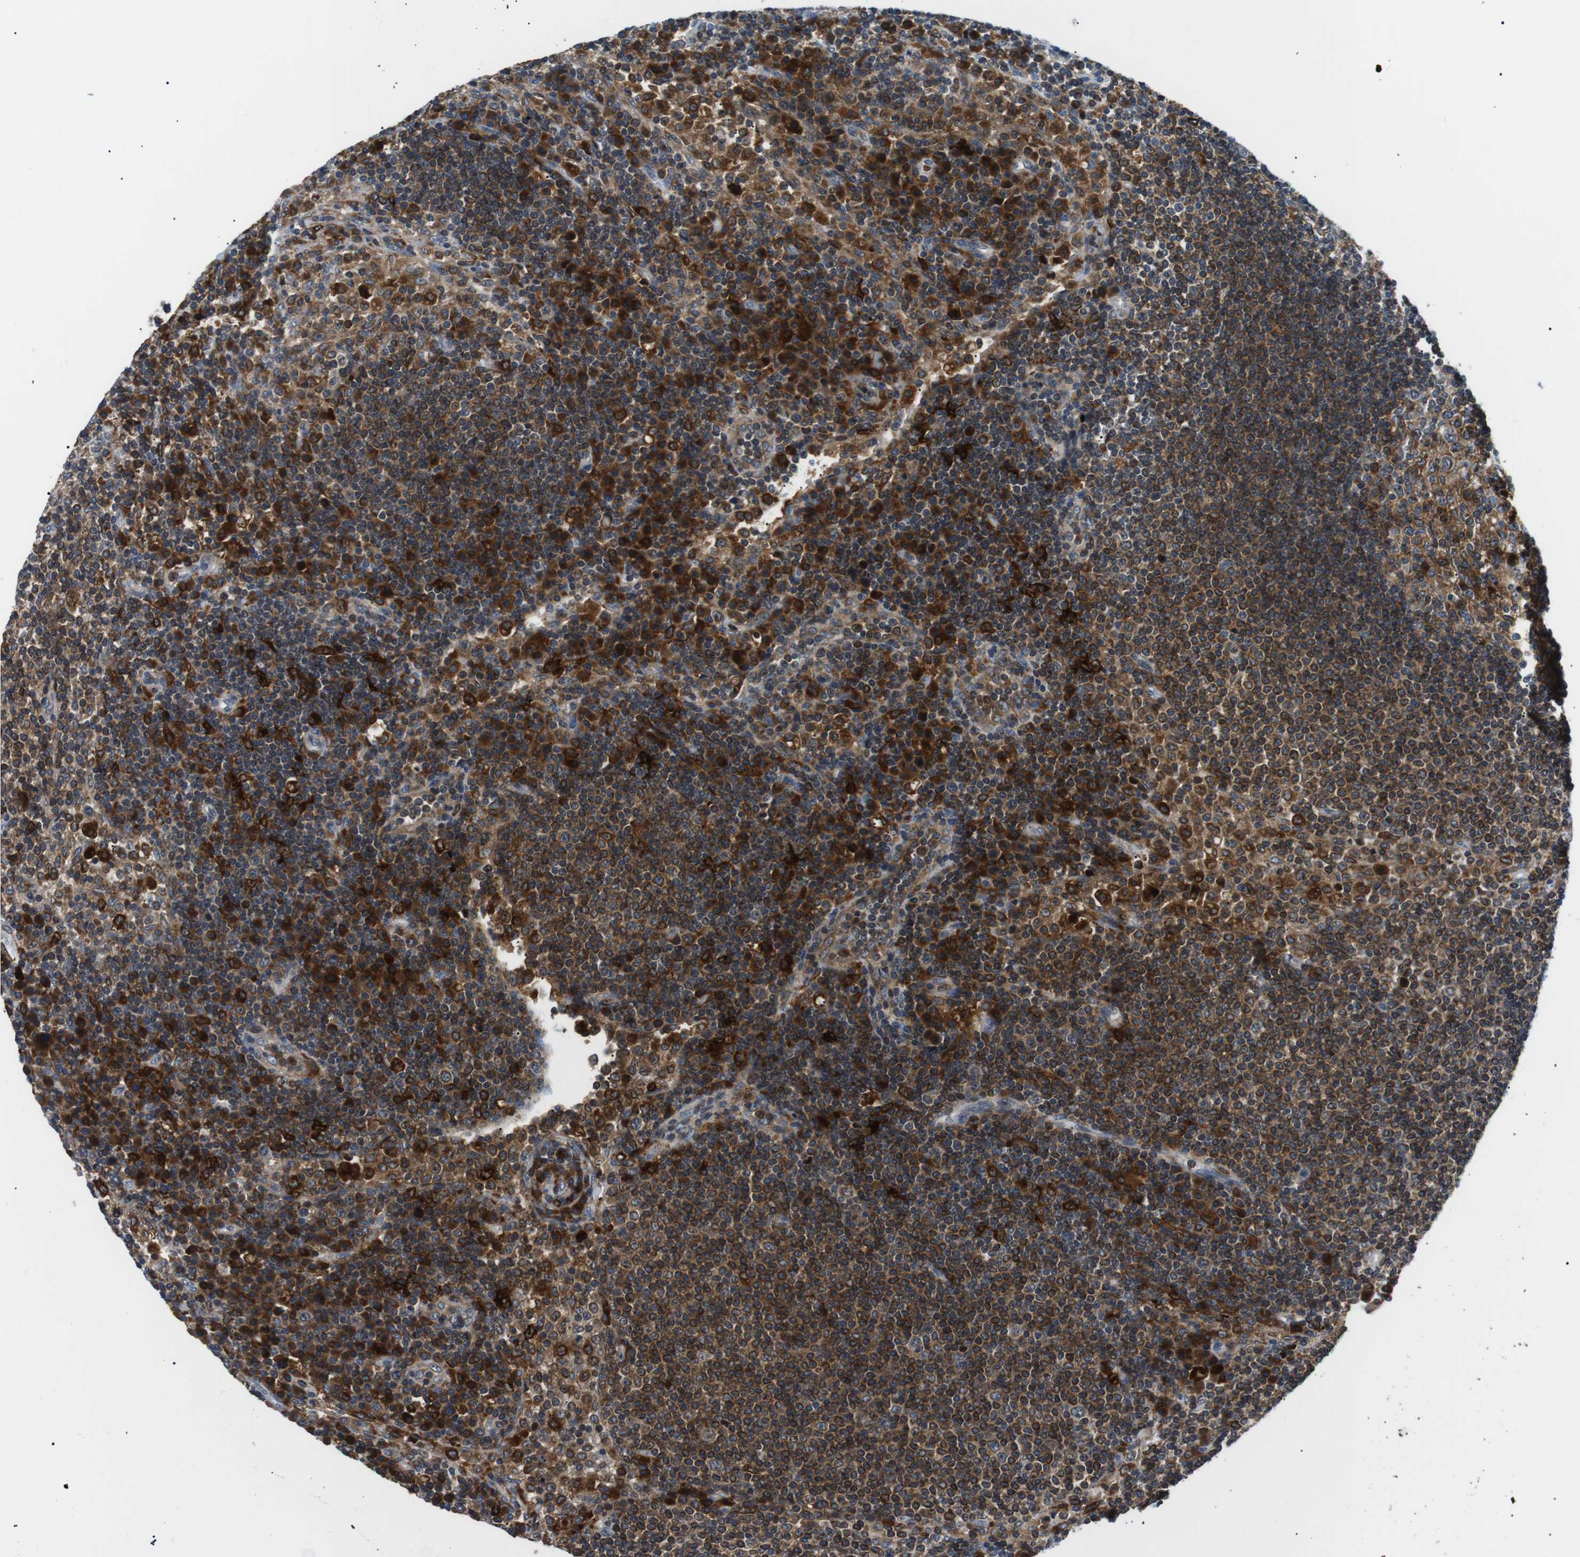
{"staining": {"intensity": "strong", "quantity": ">75%", "location": "cytoplasmic/membranous"}, "tissue": "lymph node", "cell_type": "Germinal center cells", "image_type": "normal", "snomed": [{"axis": "morphology", "description": "Normal tissue, NOS"}, {"axis": "topography", "description": "Lymph node"}], "caption": "IHC (DAB) staining of unremarkable lymph node reveals strong cytoplasmic/membranous protein expression in approximately >75% of germinal center cells. The staining was performed using DAB (3,3'-diaminobenzidine) to visualize the protein expression in brown, while the nuclei were stained in blue with hematoxylin (Magnification: 20x).", "gene": "RAB9A", "patient": {"sex": "female", "age": 53}}